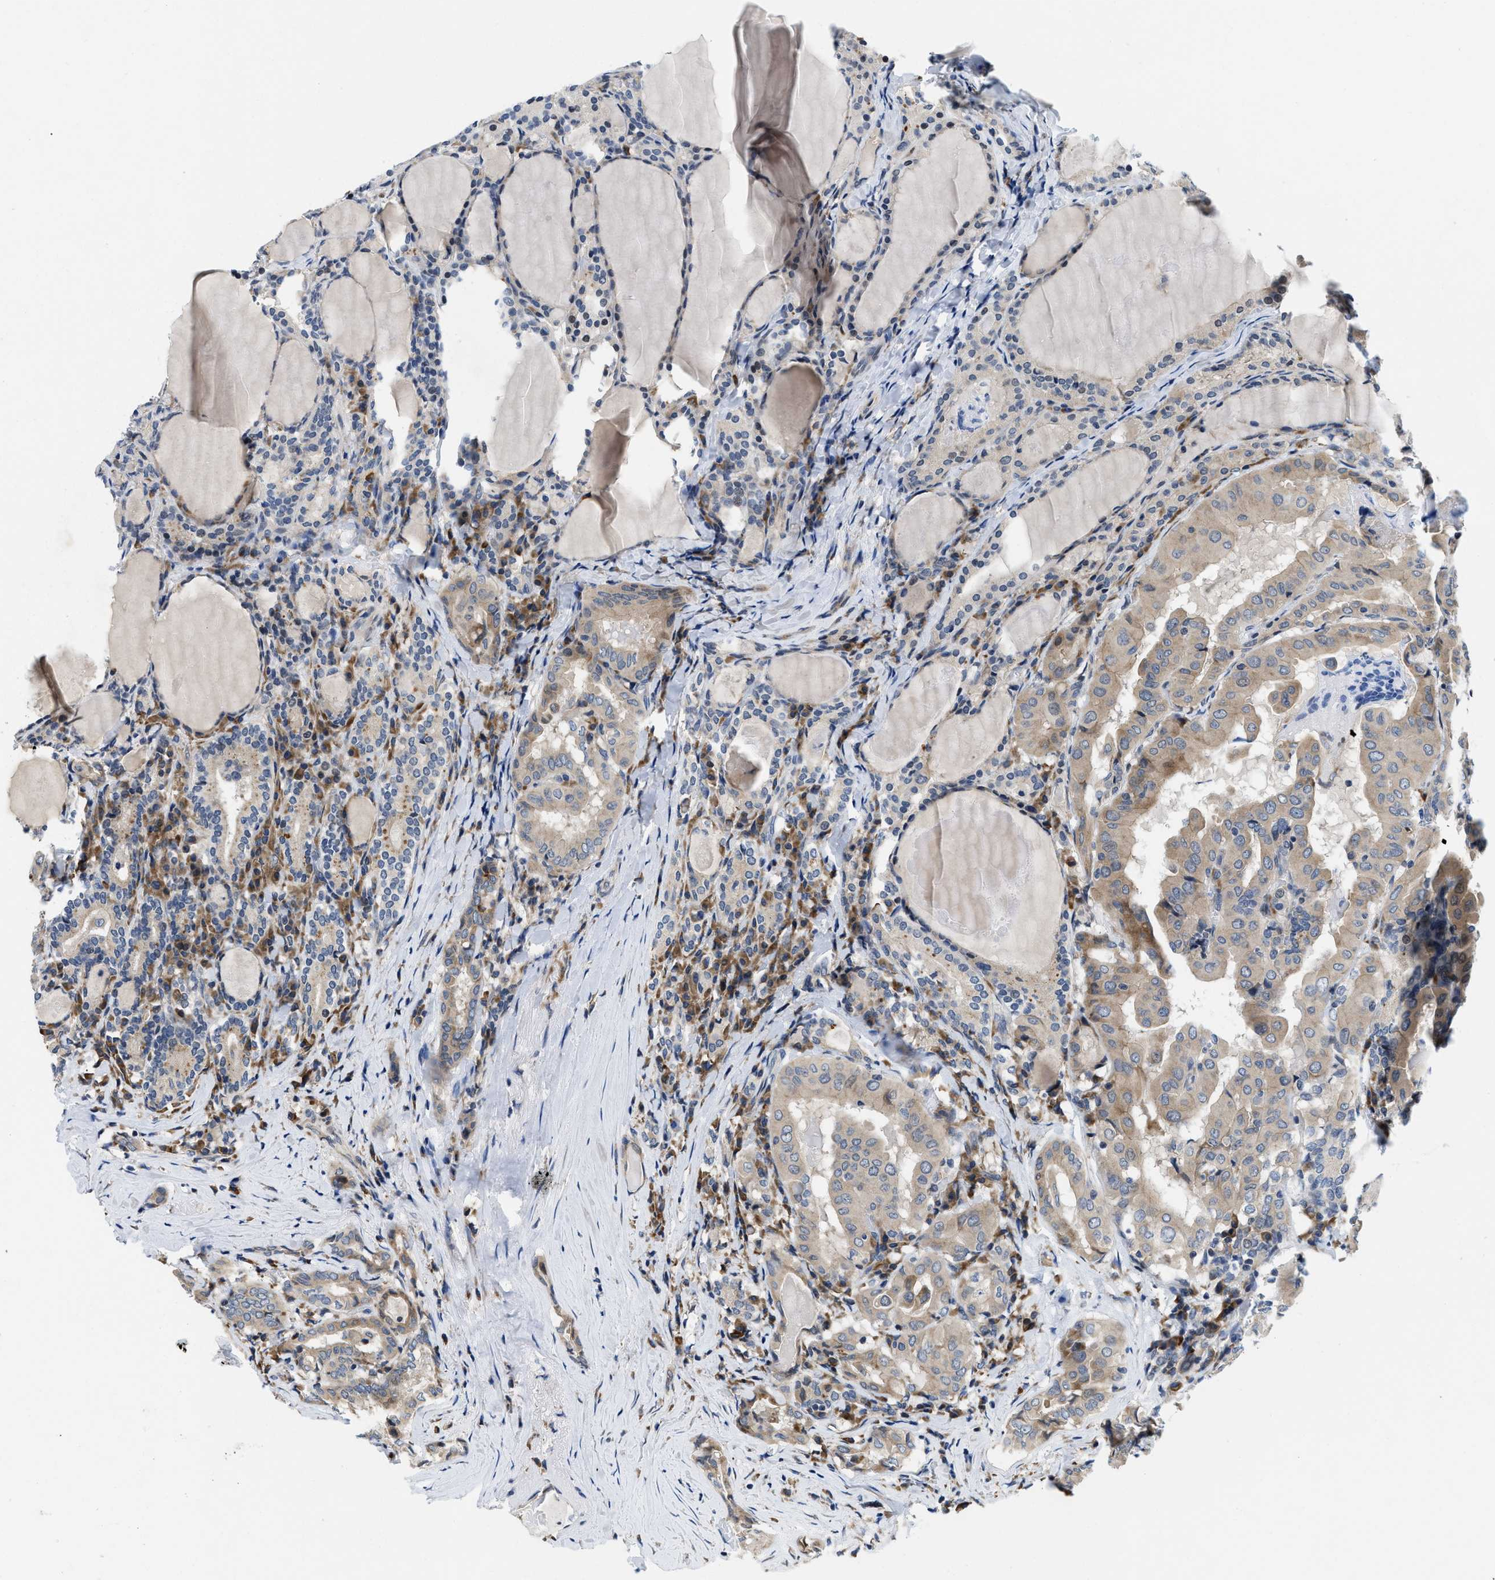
{"staining": {"intensity": "weak", "quantity": "<25%", "location": "cytoplasmic/membranous"}, "tissue": "thyroid cancer", "cell_type": "Tumor cells", "image_type": "cancer", "snomed": [{"axis": "morphology", "description": "Papillary adenocarcinoma, NOS"}, {"axis": "topography", "description": "Thyroid gland"}], "caption": "Thyroid cancer was stained to show a protein in brown. There is no significant positivity in tumor cells.", "gene": "IKBKE", "patient": {"sex": "female", "age": 42}}